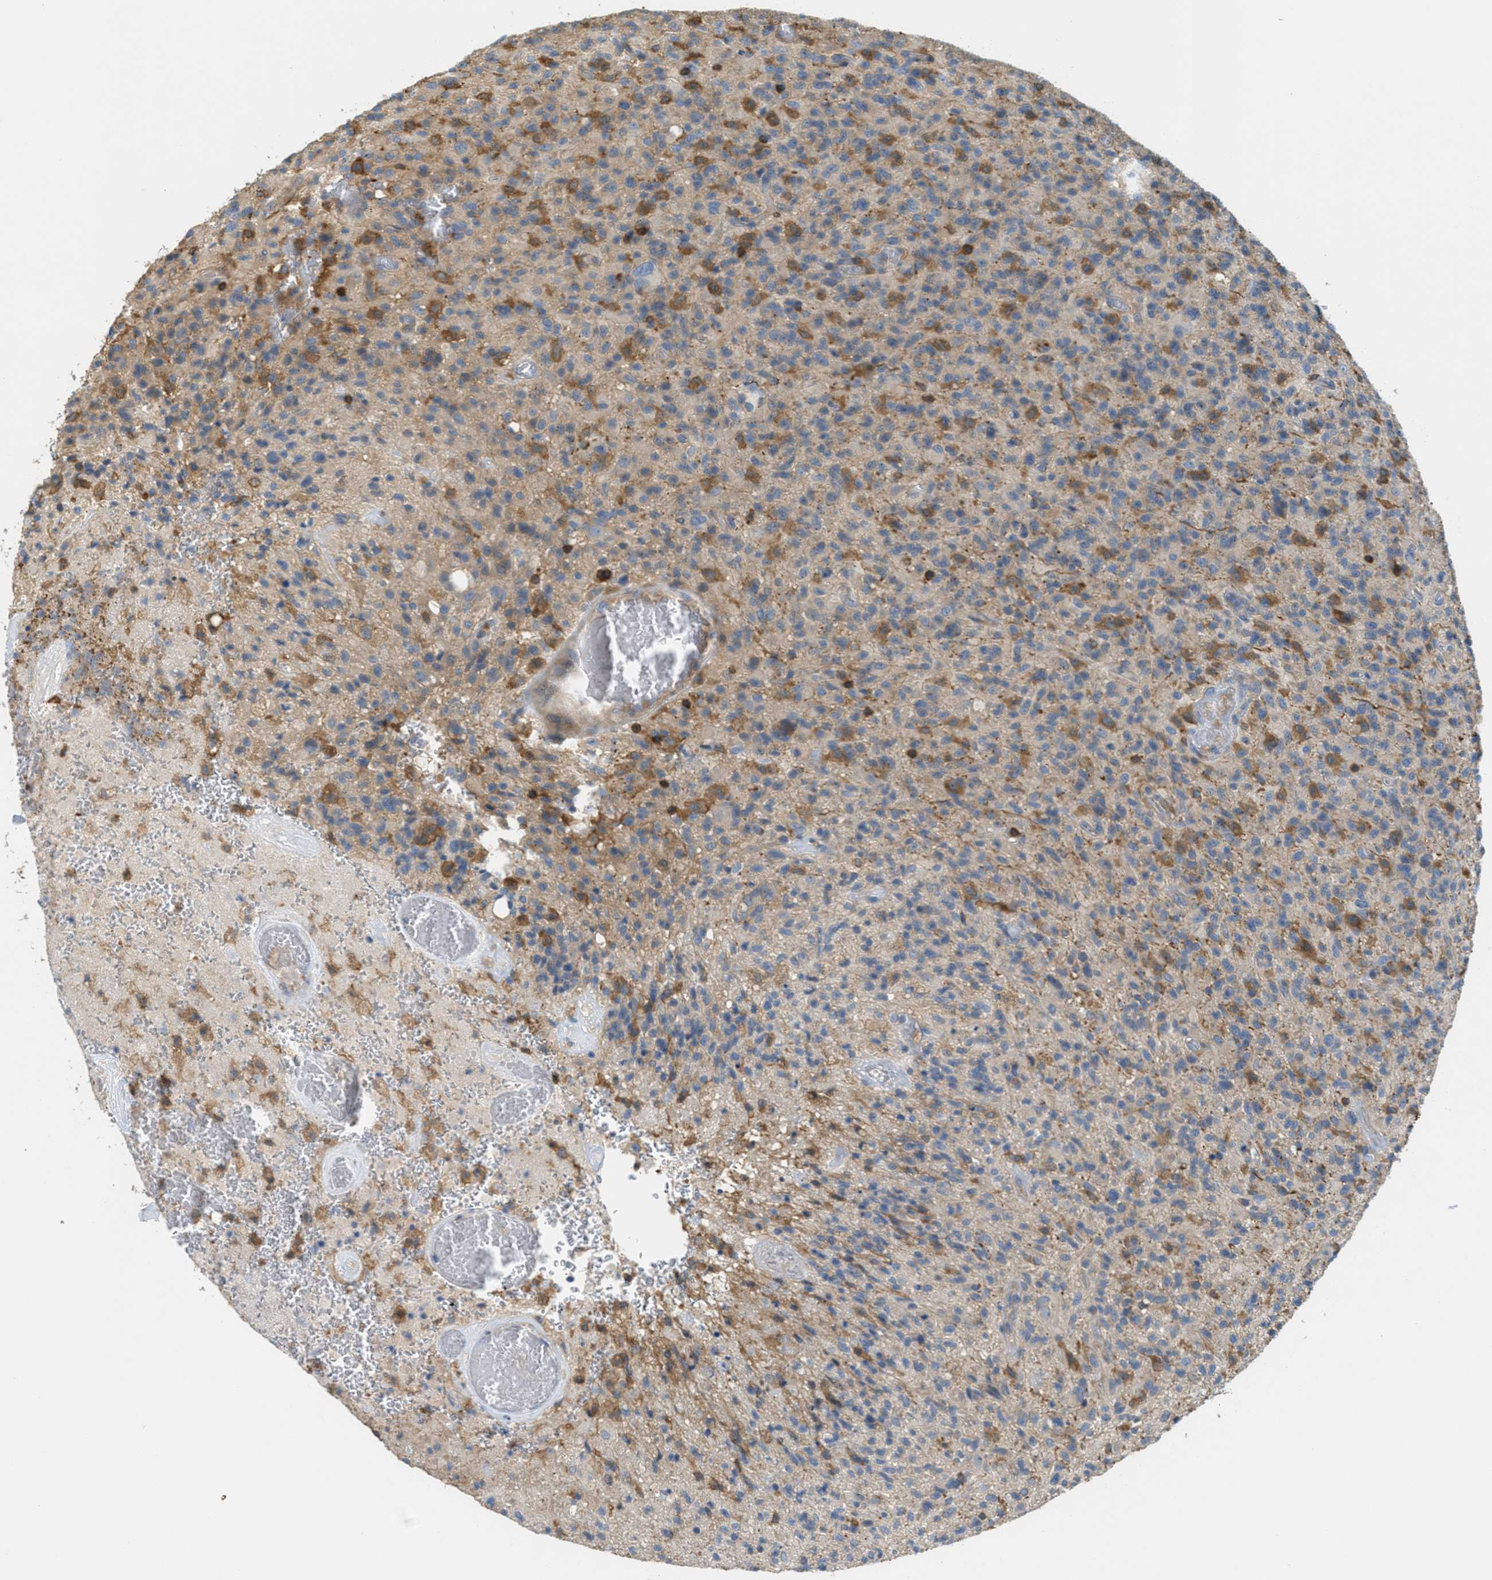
{"staining": {"intensity": "moderate", "quantity": "25%-75%", "location": "cytoplasmic/membranous"}, "tissue": "glioma", "cell_type": "Tumor cells", "image_type": "cancer", "snomed": [{"axis": "morphology", "description": "Glioma, malignant, High grade"}, {"axis": "topography", "description": "Brain"}], "caption": "Human high-grade glioma (malignant) stained with a protein marker reveals moderate staining in tumor cells.", "gene": "GRIK2", "patient": {"sex": "male", "age": 71}}